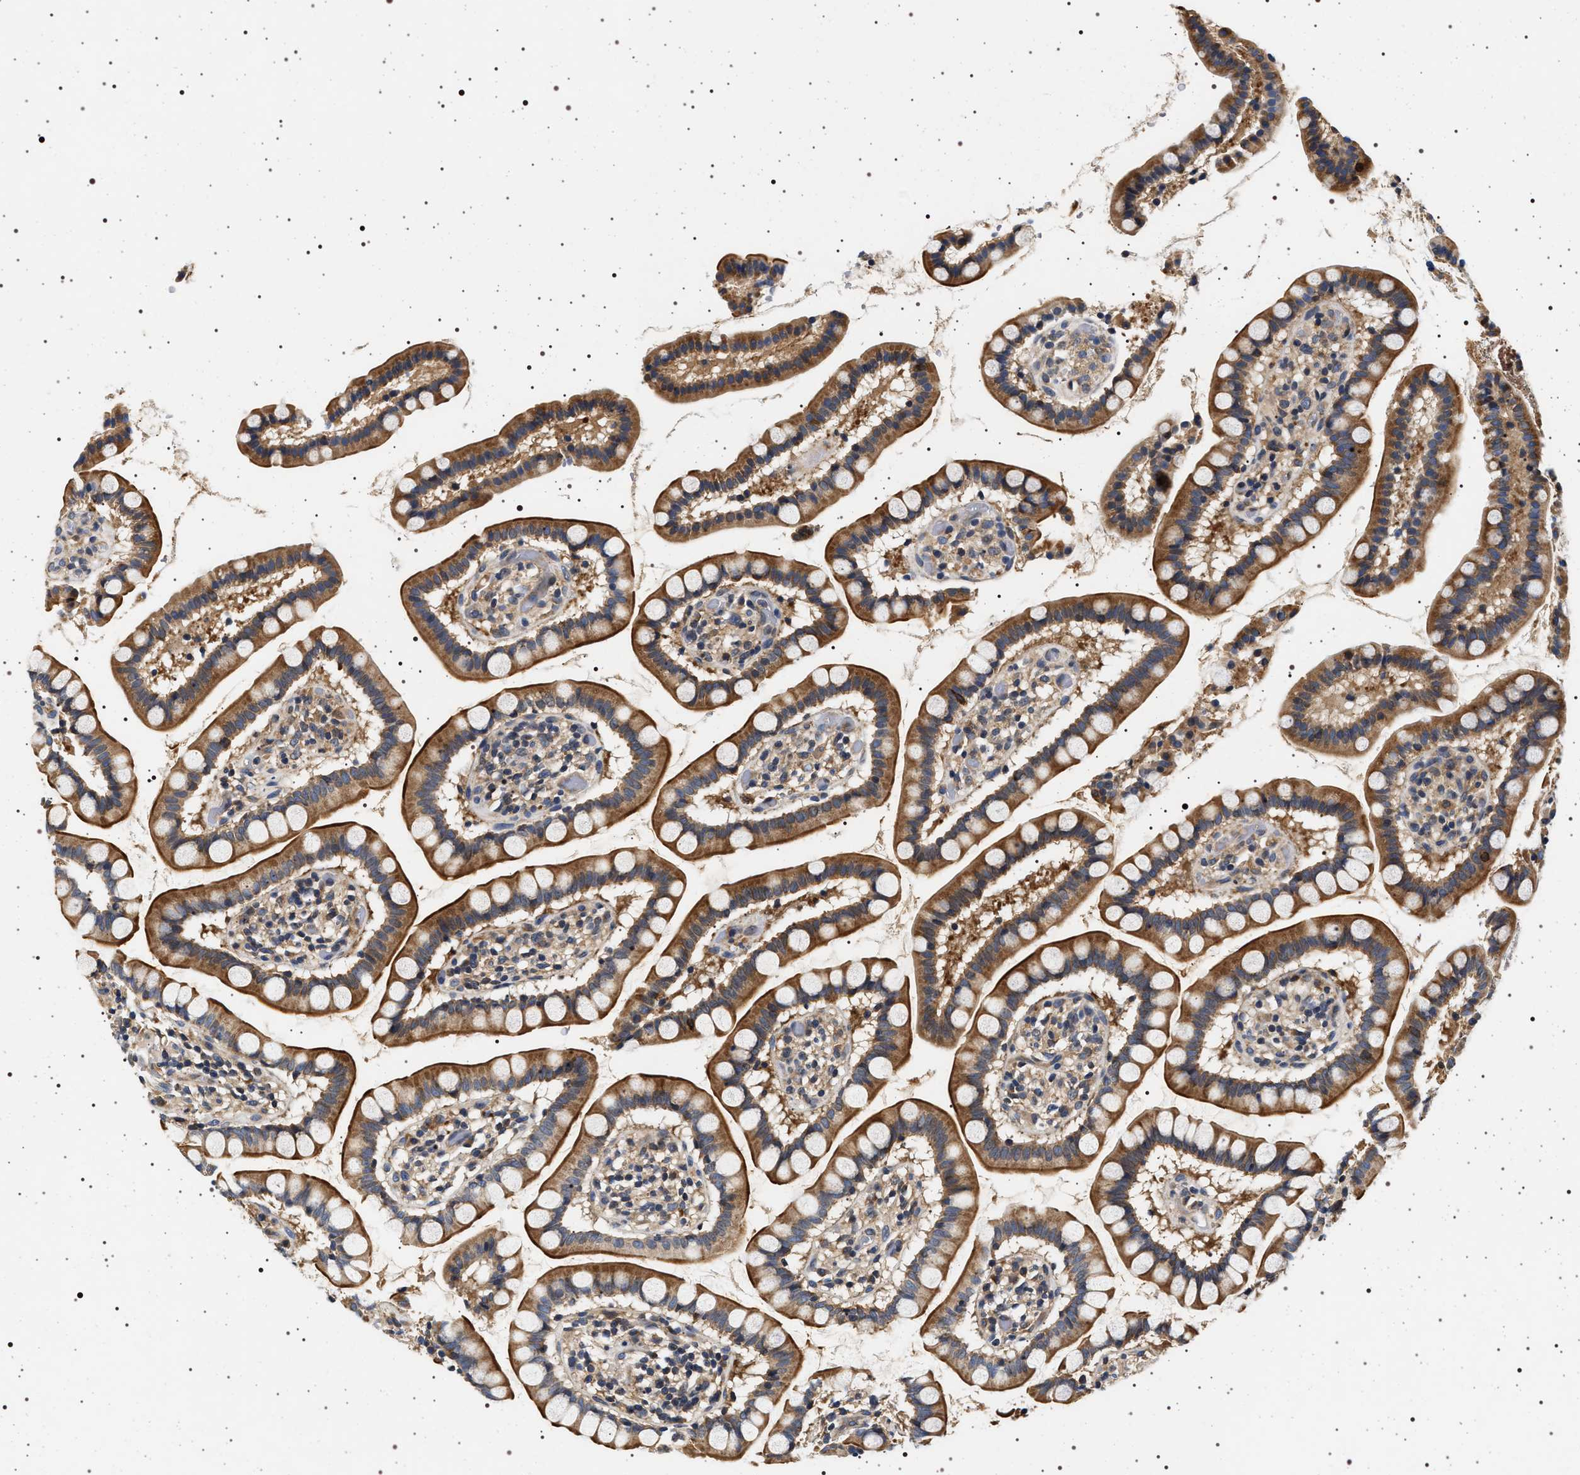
{"staining": {"intensity": "moderate", "quantity": ">75%", "location": "cytoplasmic/membranous"}, "tissue": "small intestine", "cell_type": "Glandular cells", "image_type": "normal", "snomed": [{"axis": "morphology", "description": "Normal tissue, NOS"}, {"axis": "topography", "description": "Small intestine"}], "caption": "High-power microscopy captured an IHC image of benign small intestine, revealing moderate cytoplasmic/membranous positivity in approximately >75% of glandular cells.", "gene": "DCBLD2", "patient": {"sex": "female", "age": 84}}